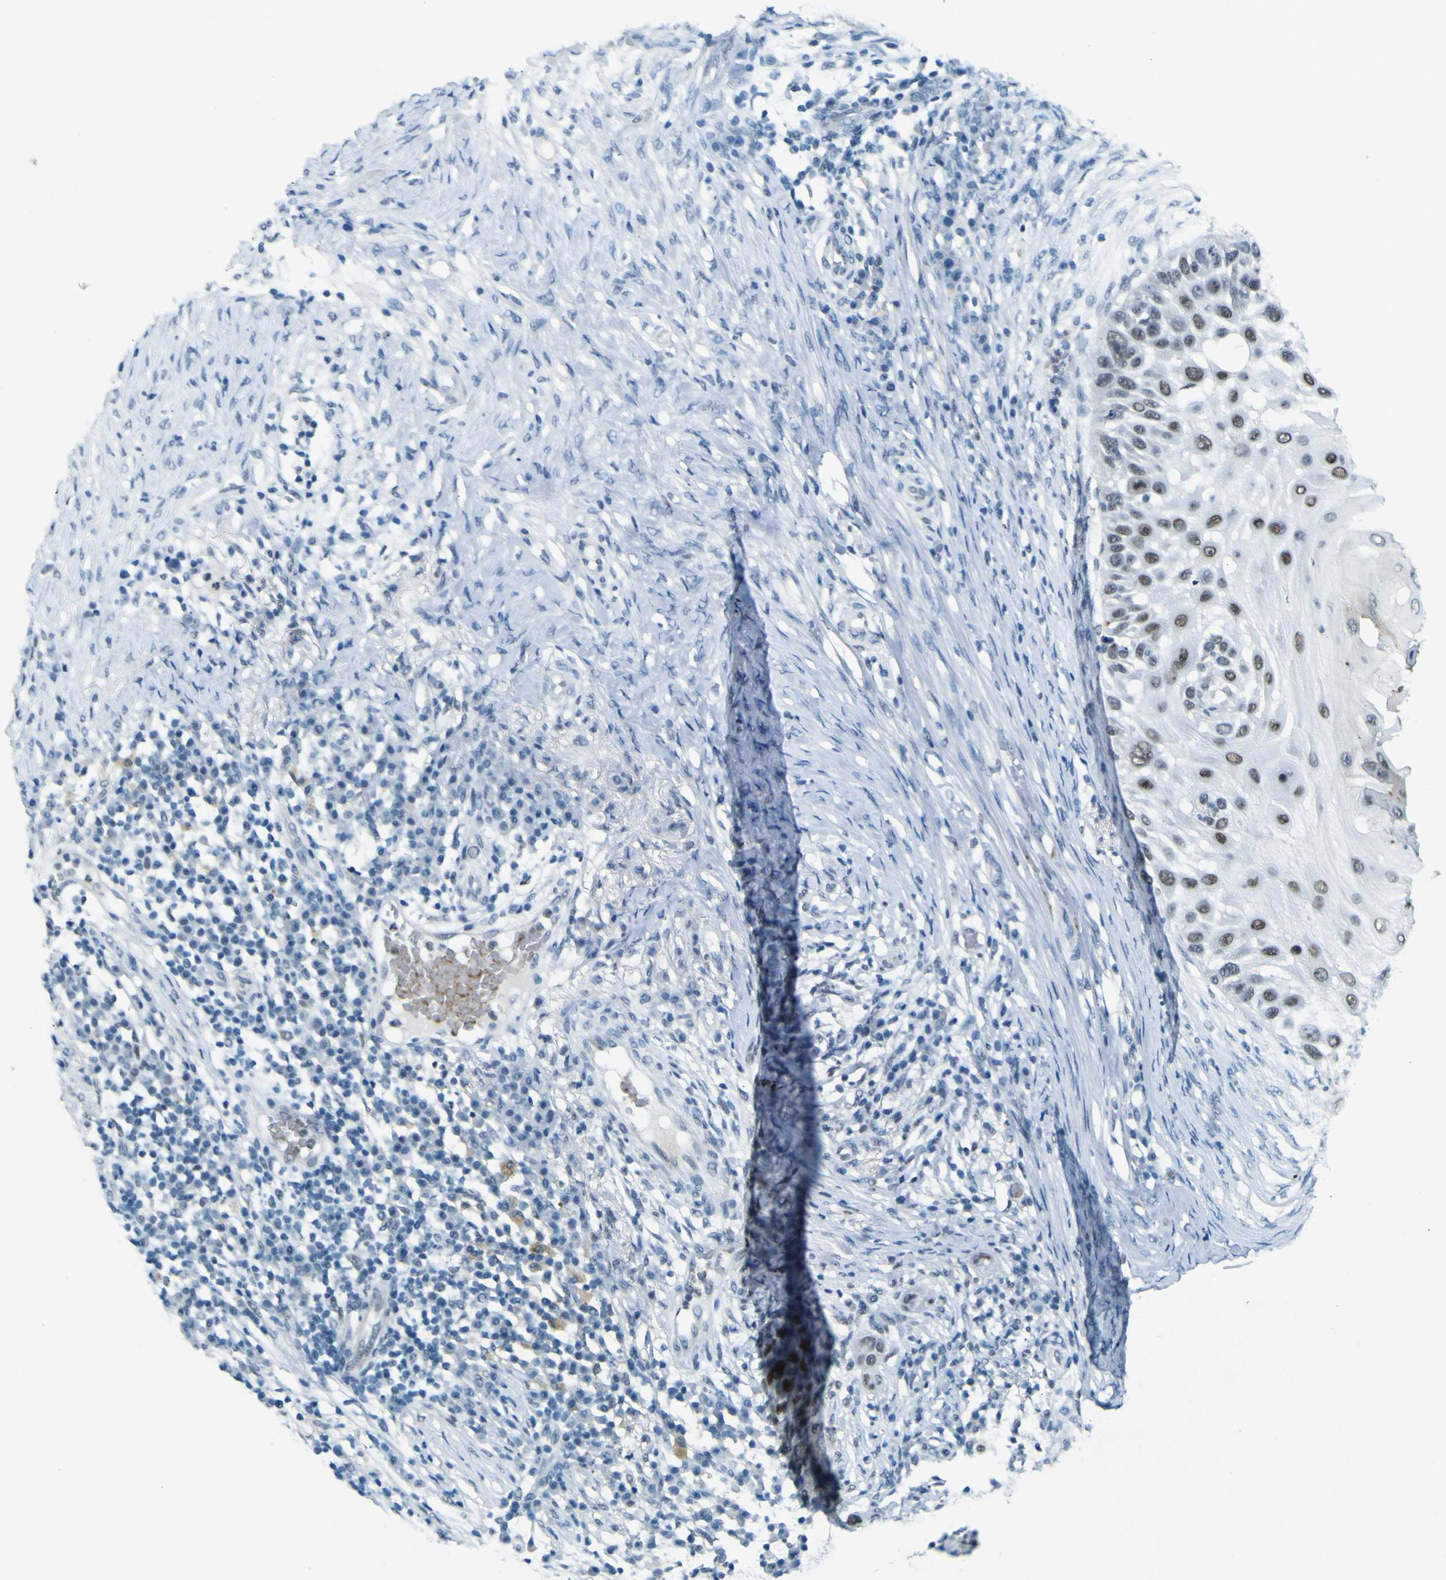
{"staining": {"intensity": "moderate", "quantity": ">75%", "location": "nuclear"}, "tissue": "skin cancer", "cell_type": "Tumor cells", "image_type": "cancer", "snomed": [{"axis": "morphology", "description": "Squamous cell carcinoma, NOS"}, {"axis": "topography", "description": "Skin"}], "caption": "Moderate nuclear protein positivity is appreciated in about >75% of tumor cells in squamous cell carcinoma (skin). Nuclei are stained in blue.", "gene": "CEBPG", "patient": {"sex": "female", "age": 44}}